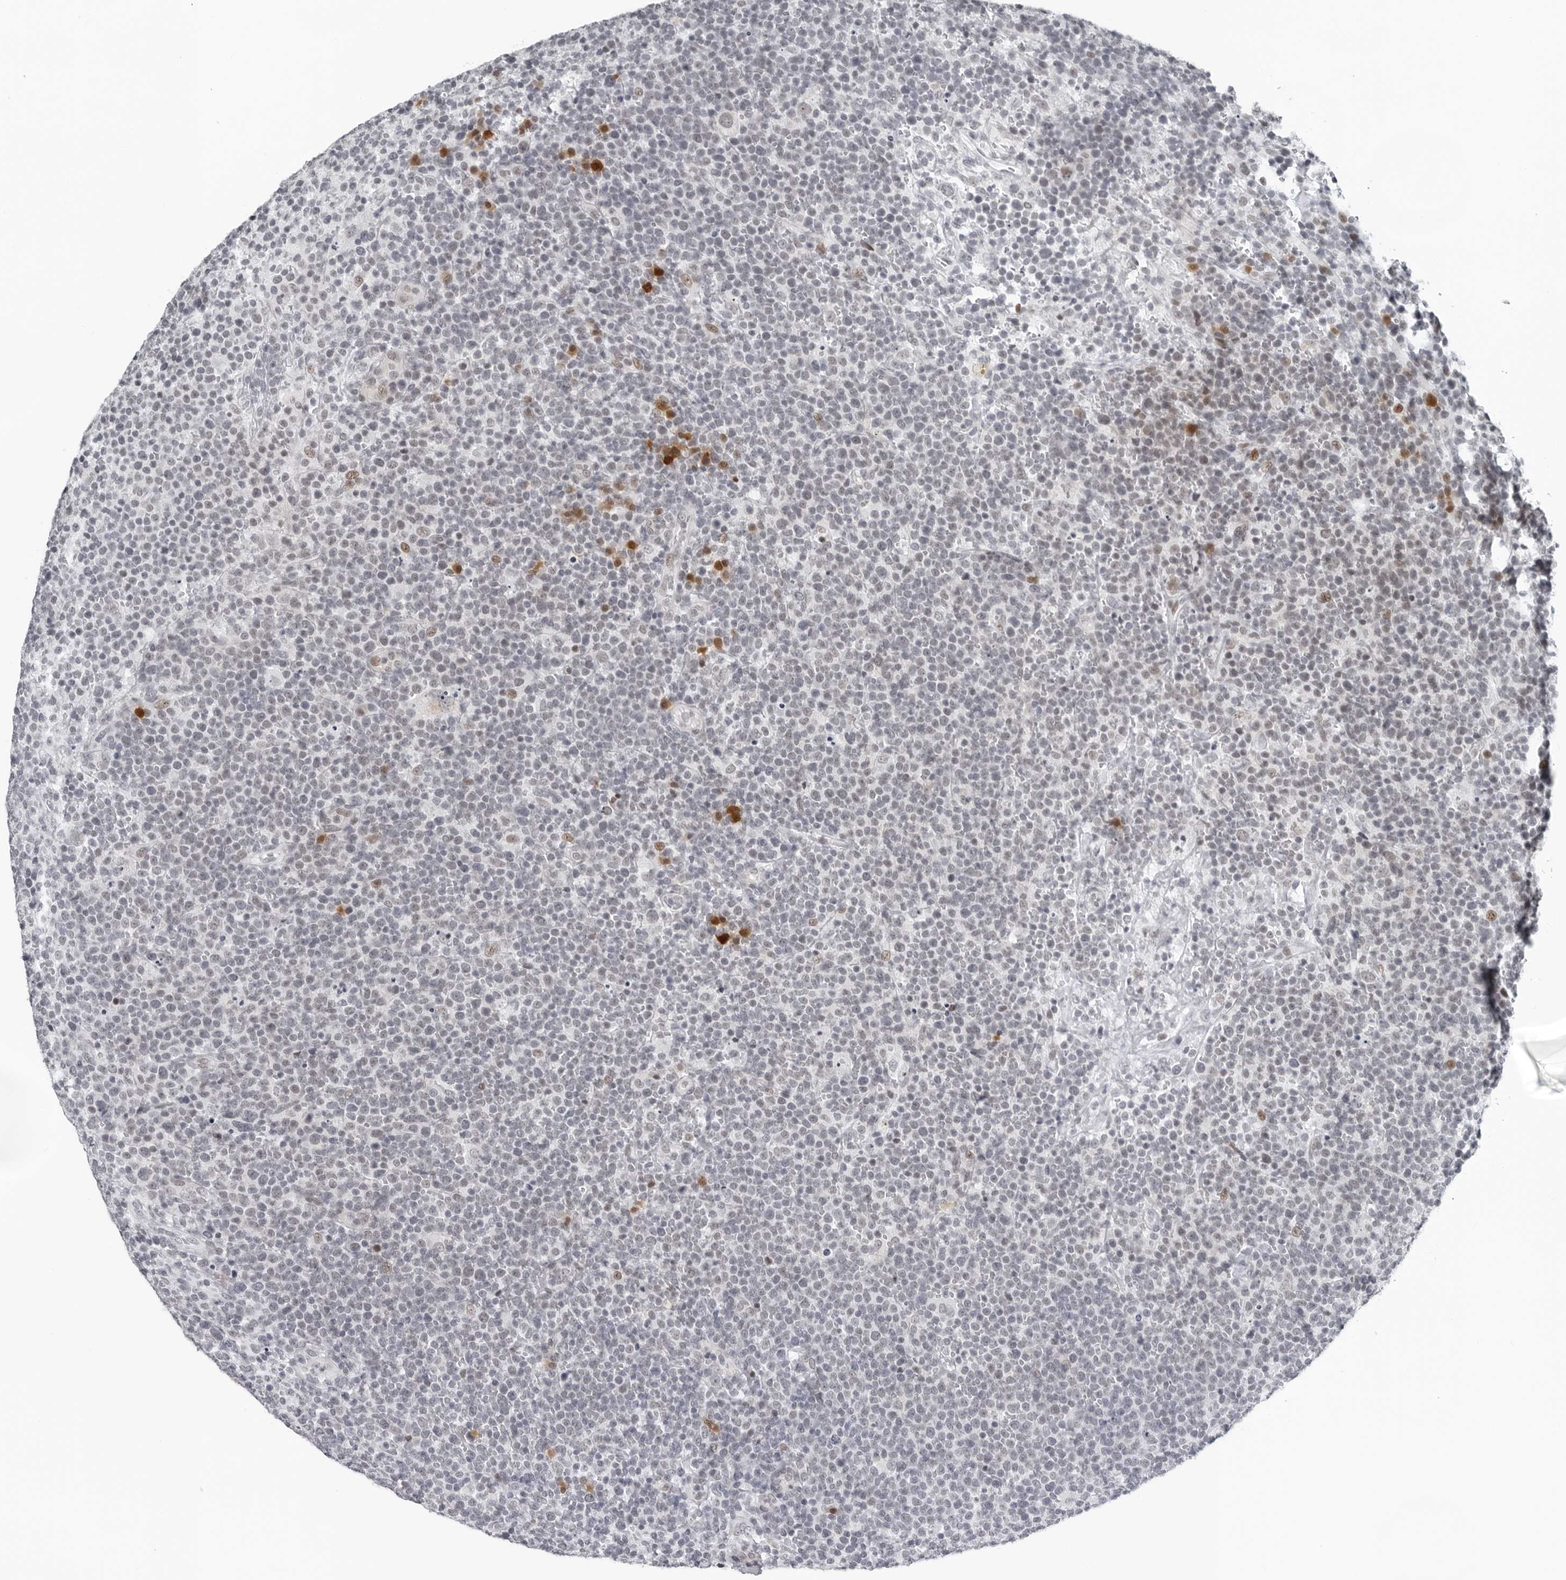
{"staining": {"intensity": "negative", "quantity": "none", "location": "none"}, "tissue": "lymphoma", "cell_type": "Tumor cells", "image_type": "cancer", "snomed": [{"axis": "morphology", "description": "Malignant lymphoma, non-Hodgkin's type, High grade"}, {"axis": "topography", "description": "Lymph node"}], "caption": "Immunohistochemical staining of high-grade malignant lymphoma, non-Hodgkin's type exhibits no significant expression in tumor cells.", "gene": "PPP1R42", "patient": {"sex": "male", "age": 61}}